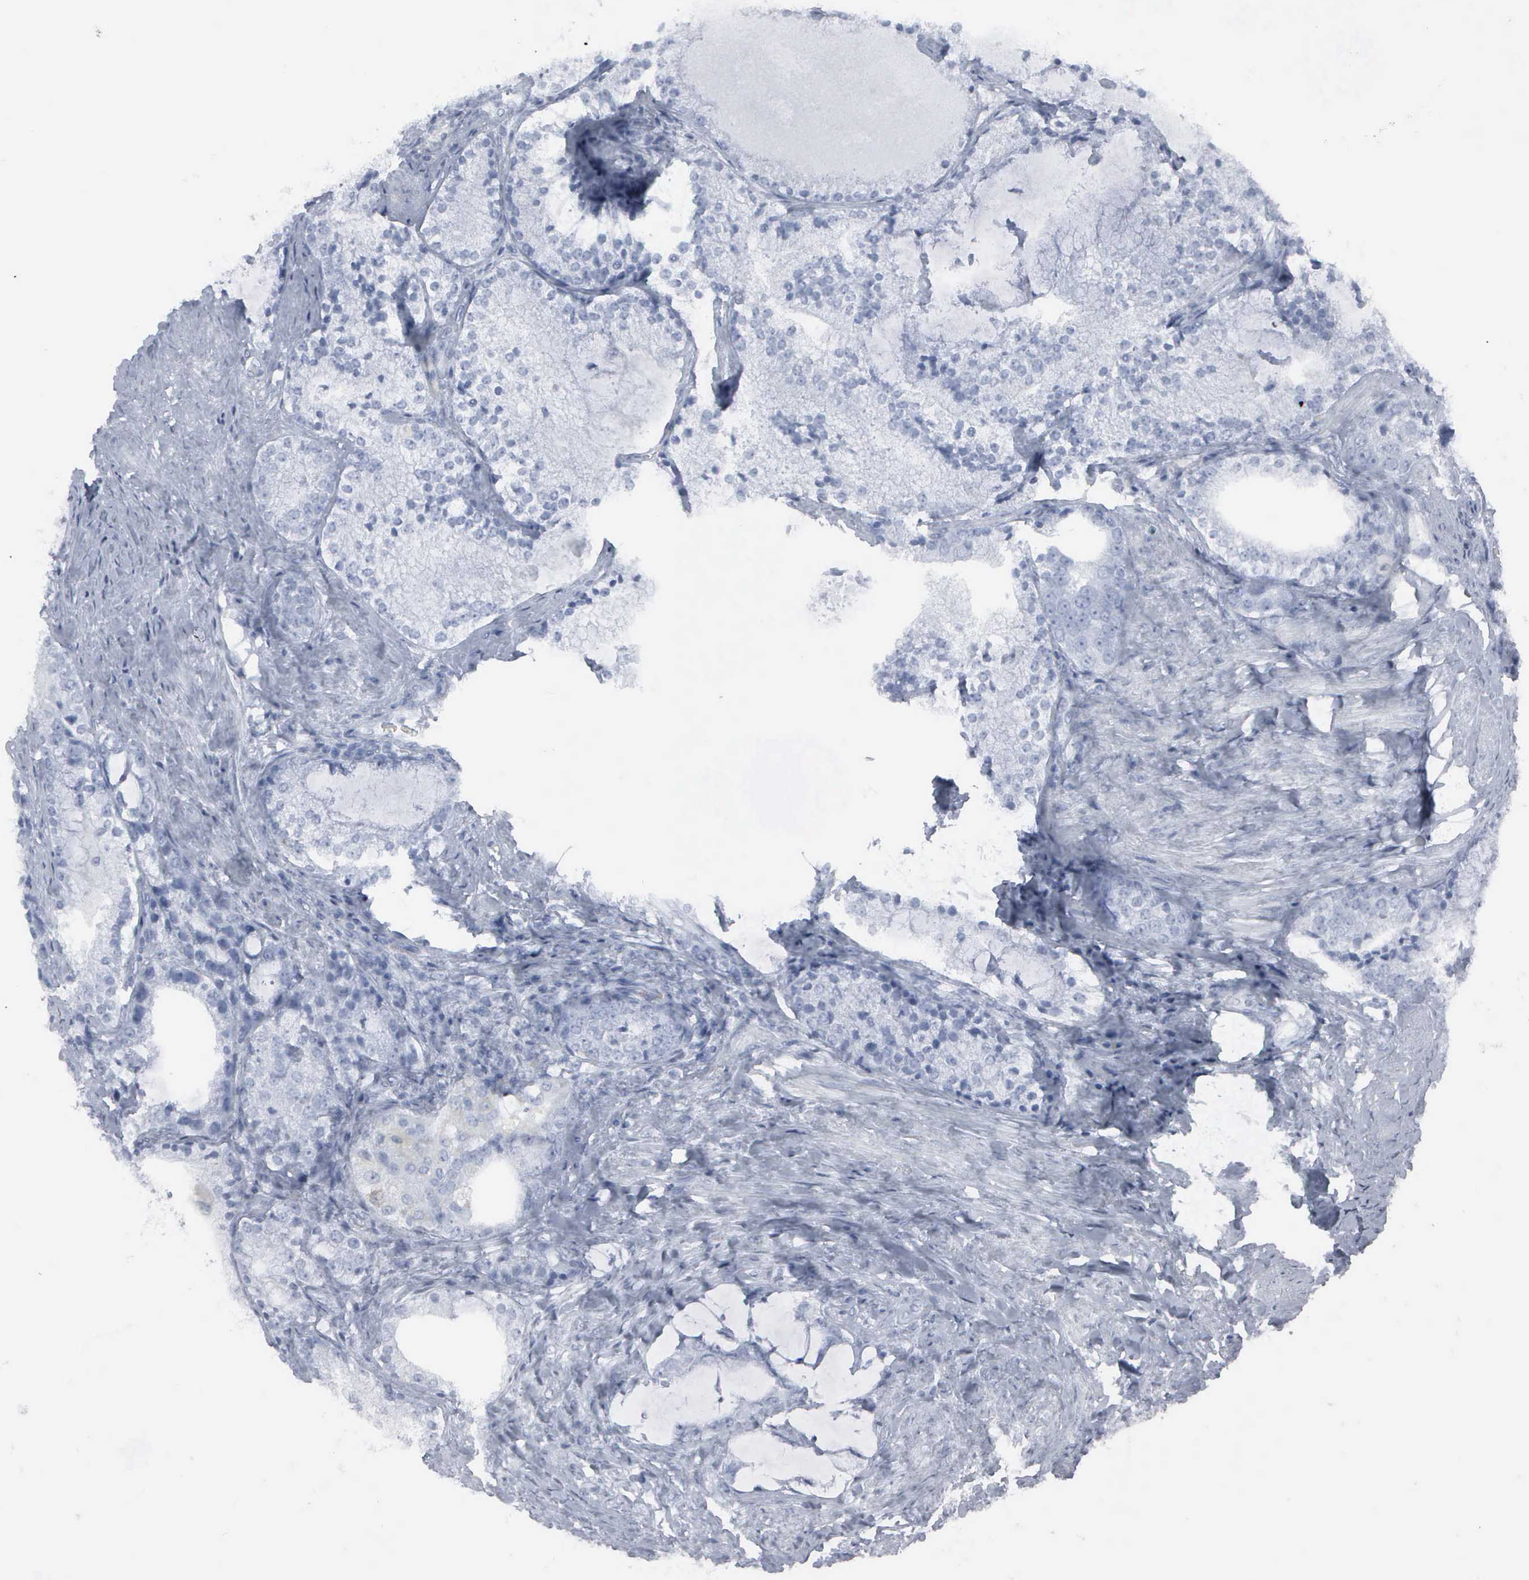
{"staining": {"intensity": "negative", "quantity": "none", "location": "none"}, "tissue": "prostate cancer", "cell_type": "Tumor cells", "image_type": "cancer", "snomed": [{"axis": "morphology", "description": "Adenocarcinoma, High grade"}, {"axis": "topography", "description": "Prostate"}], "caption": "High power microscopy photomicrograph of an immunohistochemistry (IHC) photomicrograph of adenocarcinoma (high-grade) (prostate), revealing no significant expression in tumor cells.", "gene": "CCNB1", "patient": {"sex": "male", "age": 63}}